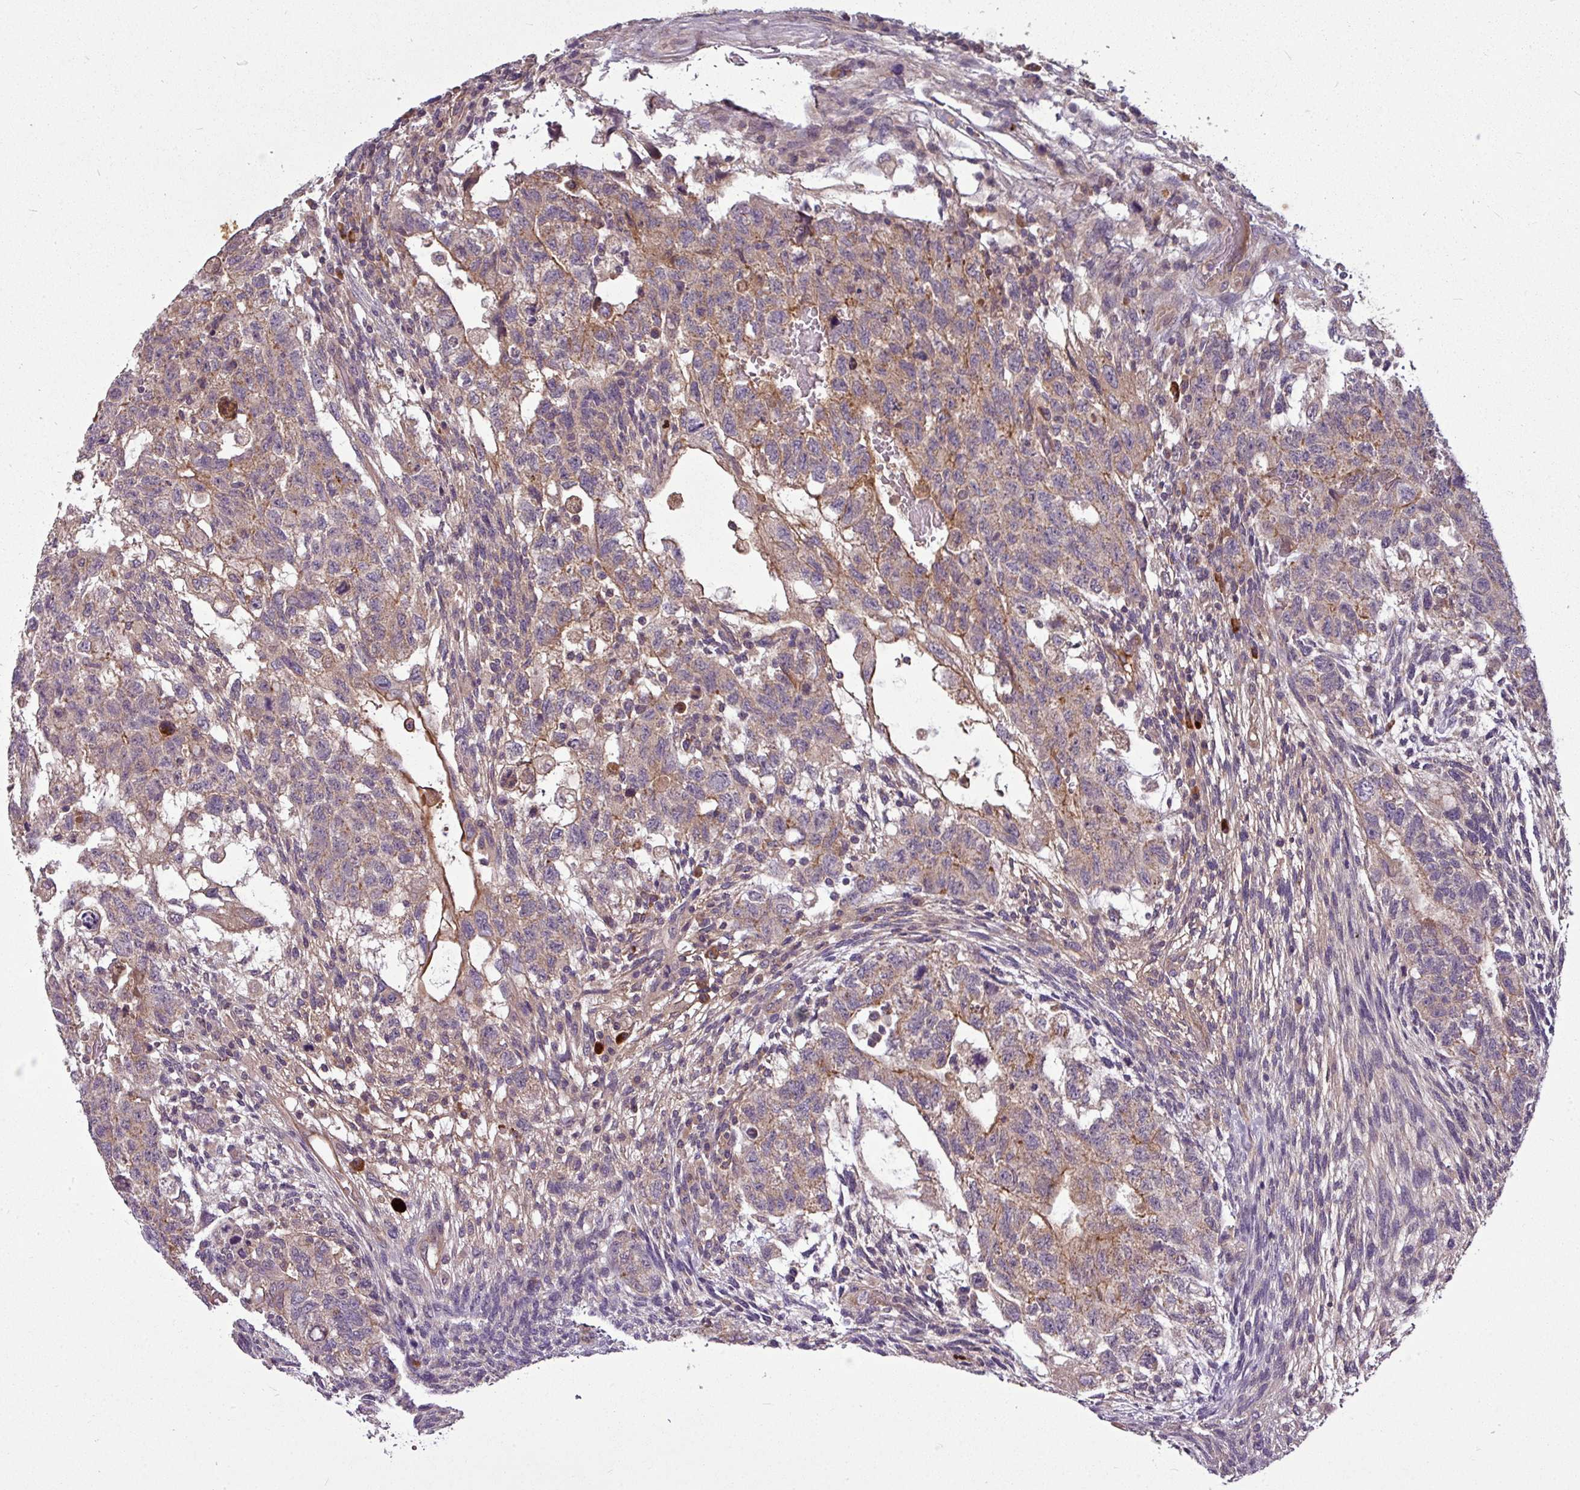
{"staining": {"intensity": "moderate", "quantity": "<25%", "location": "cytoplasmic/membranous"}, "tissue": "testis cancer", "cell_type": "Tumor cells", "image_type": "cancer", "snomed": [{"axis": "morphology", "description": "Normal tissue, NOS"}, {"axis": "morphology", "description": "Carcinoma, Embryonal, NOS"}, {"axis": "topography", "description": "Testis"}], "caption": "Immunohistochemistry photomicrograph of testis cancer stained for a protein (brown), which demonstrates low levels of moderate cytoplasmic/membranous expression in about <25% of tumor cells.", "gene": "PAPLN", "patient": {"sex": "male", "age": 36}}